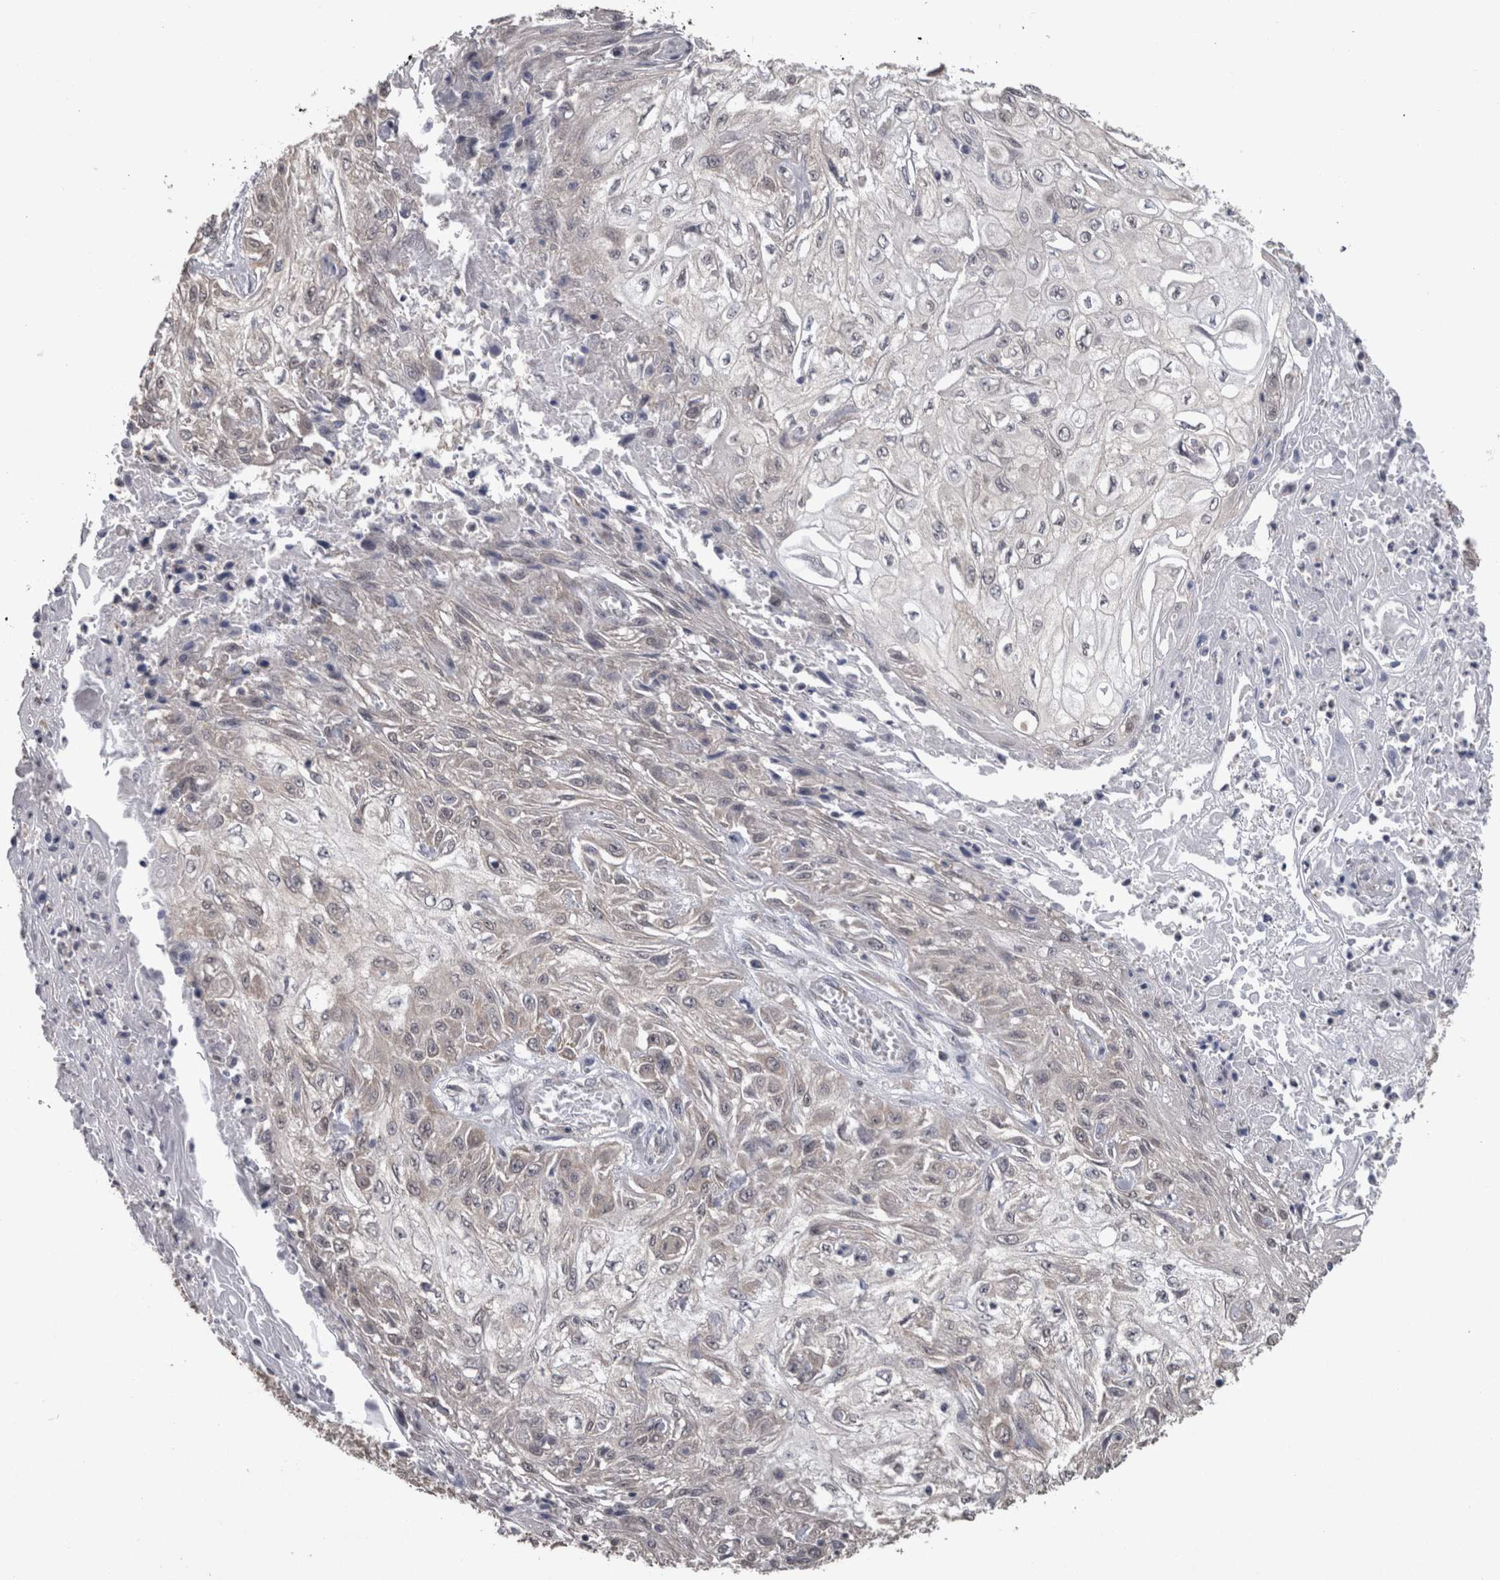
{"staining": {"intensity": "negative", "quantity": "none", "location": "none"}, "tissue": "skin cancer", "cell_type": "Tumor cells", "image_type": "cancer", "snomed": [{"axis": "morphology", "description": "Squamous cell carcinoma, NOS"}, {"axis": "morphology", "description": "Squamous cell carcinoma, metastatic, NOS"}, {"axis": "topography", "description": "Skin"}, {"axis": "topography", "description": "Lymph node"}], "caption": "Immunohistochemistry (IHC) image of neoplastic tissue: skin metastatic squamous cell carcinoma stained with DAB reveals no significant protein staining in tumor cells. The staining was performed using DAB to visualize the protein expression in brown, while the nuclei were stained in blue with hematoxylin (Magnification: 20x).", "gene": "DDX6", "patient": {"sex": "male", "age": 75}}